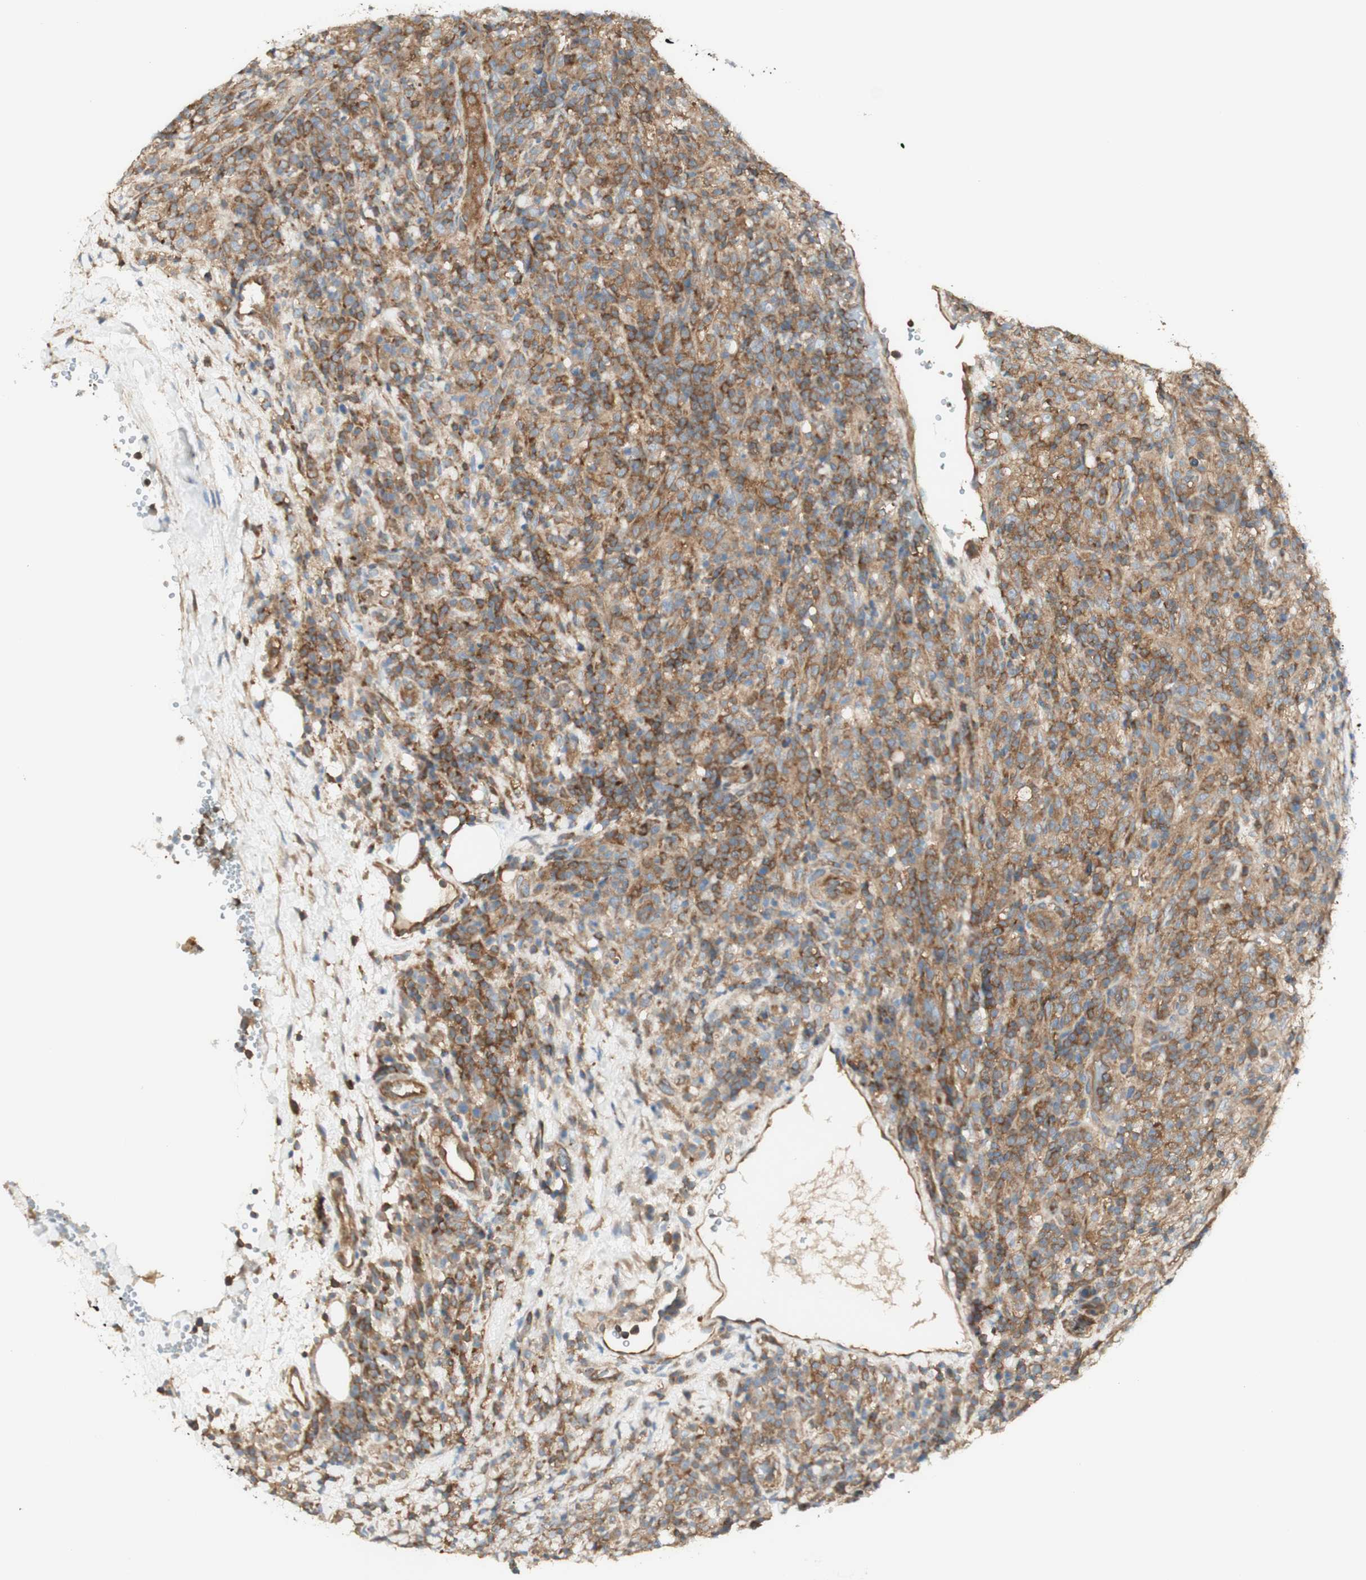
{"staining": {"intensity": "moderate", "quantity": ">75%", "location": "cytoplasmic/membranous"}, "tissue": "lymphoma", "cell_type": "Tumor cells", "image_type": "cancer", "snomed": [{"axis": "morphology", "description": "Malignant lymphoma, non-Hodgkin's type, High grade"}, {"axis": "topography", "description": "Lymph node"}], "caption": "Moderate cytoplasmic/membranous protein positivity is present in approximately >75% of tumor cells in malignant lymphoma, non-Hodgkin's type (high-grade).", "gene": "IKBKG", "patient": {"sex": "female", "age": 76}}